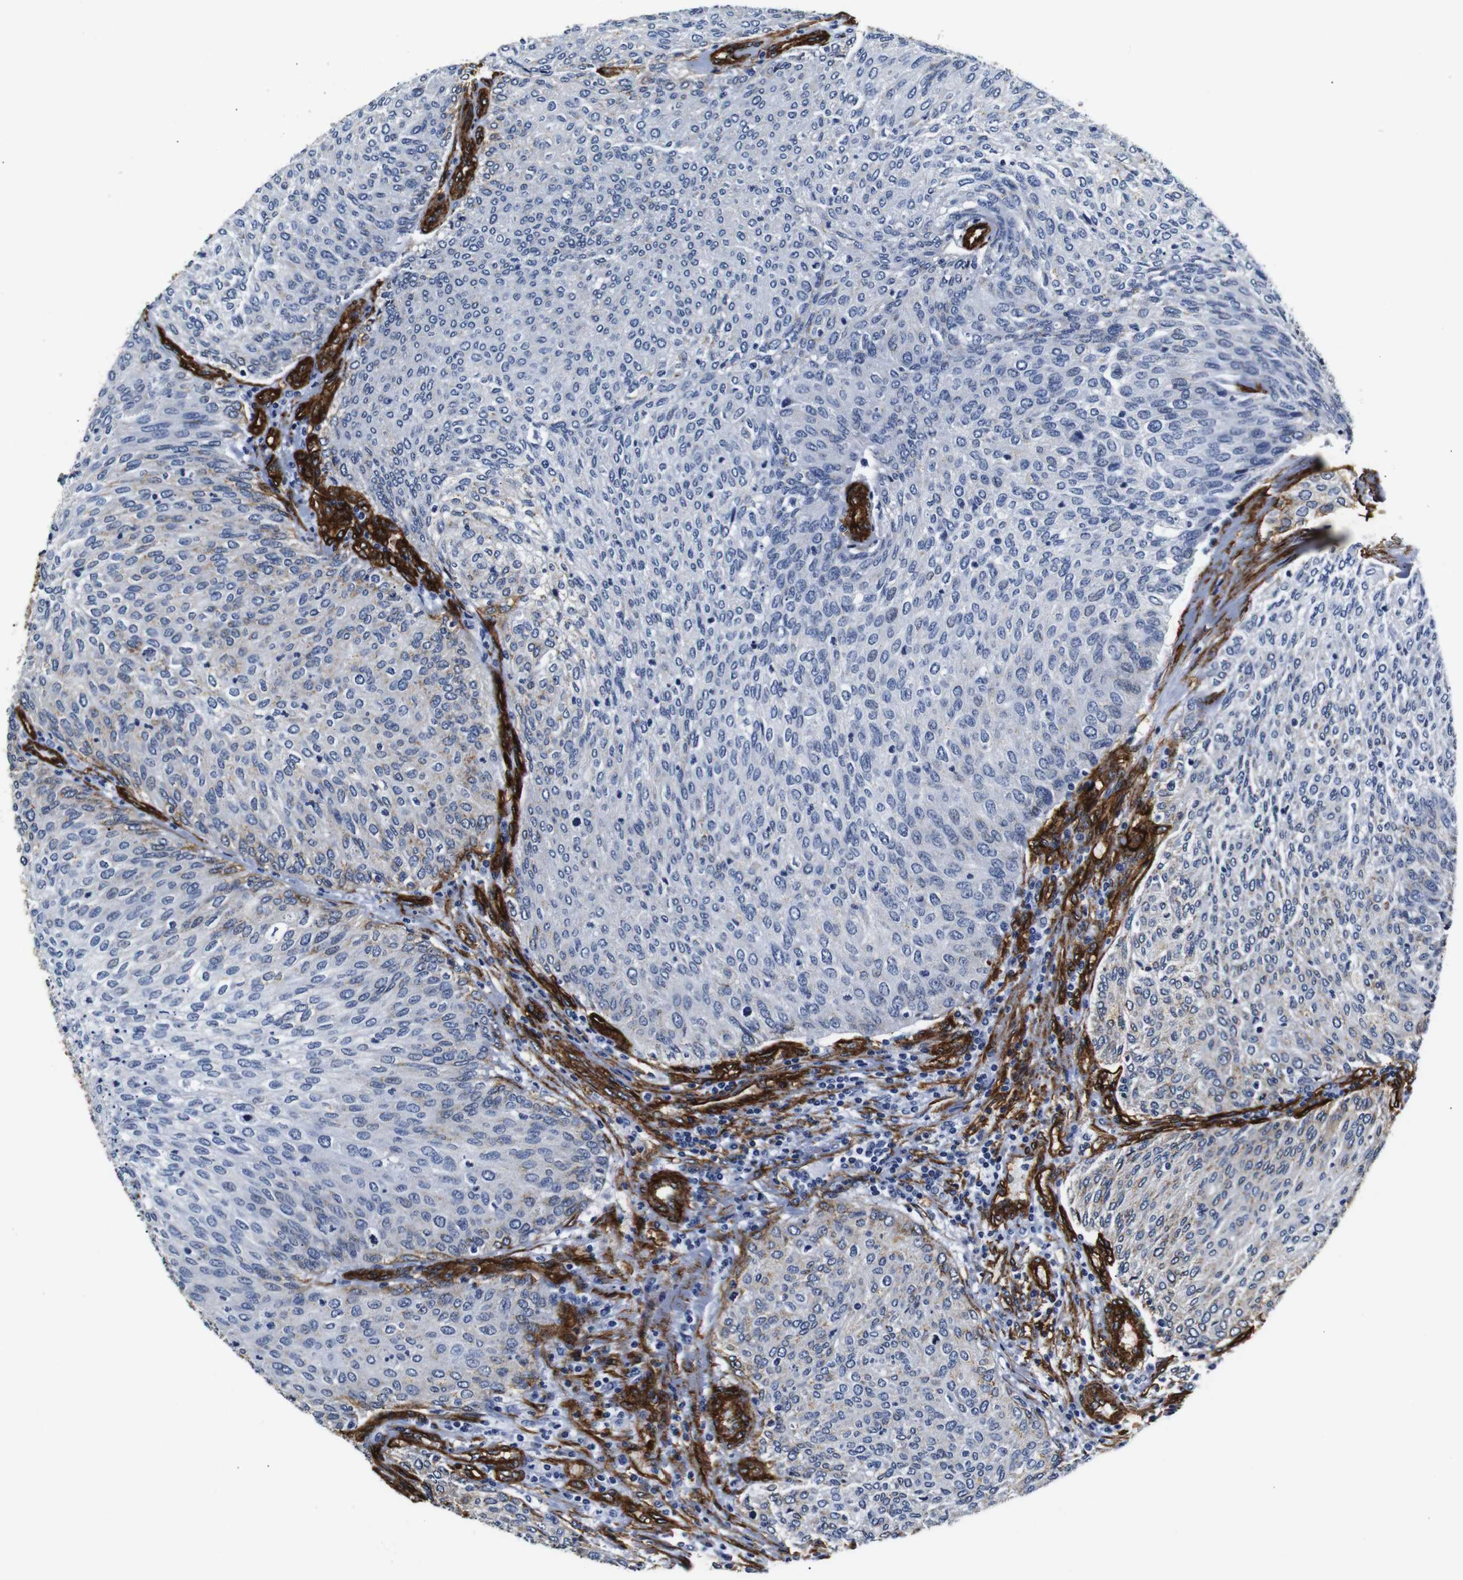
{"staining": {"intensity": "negative", "quantity": "none", "location": "none"}, "tissue": "urothelial cancer", "cell_type": "Tumor cells", "image_type": "cancer", "snomed": [{"axis": "morphology", "description": "Urothelial carcinoma, Low grade"}, {"axis": "topography", "description": "Urinary bladder"}], "caption": "There is no significant staining in tumor cells of urothelial cancer.", "gene": "CAV2", "patient": {"sex": "female", "age": 79}}